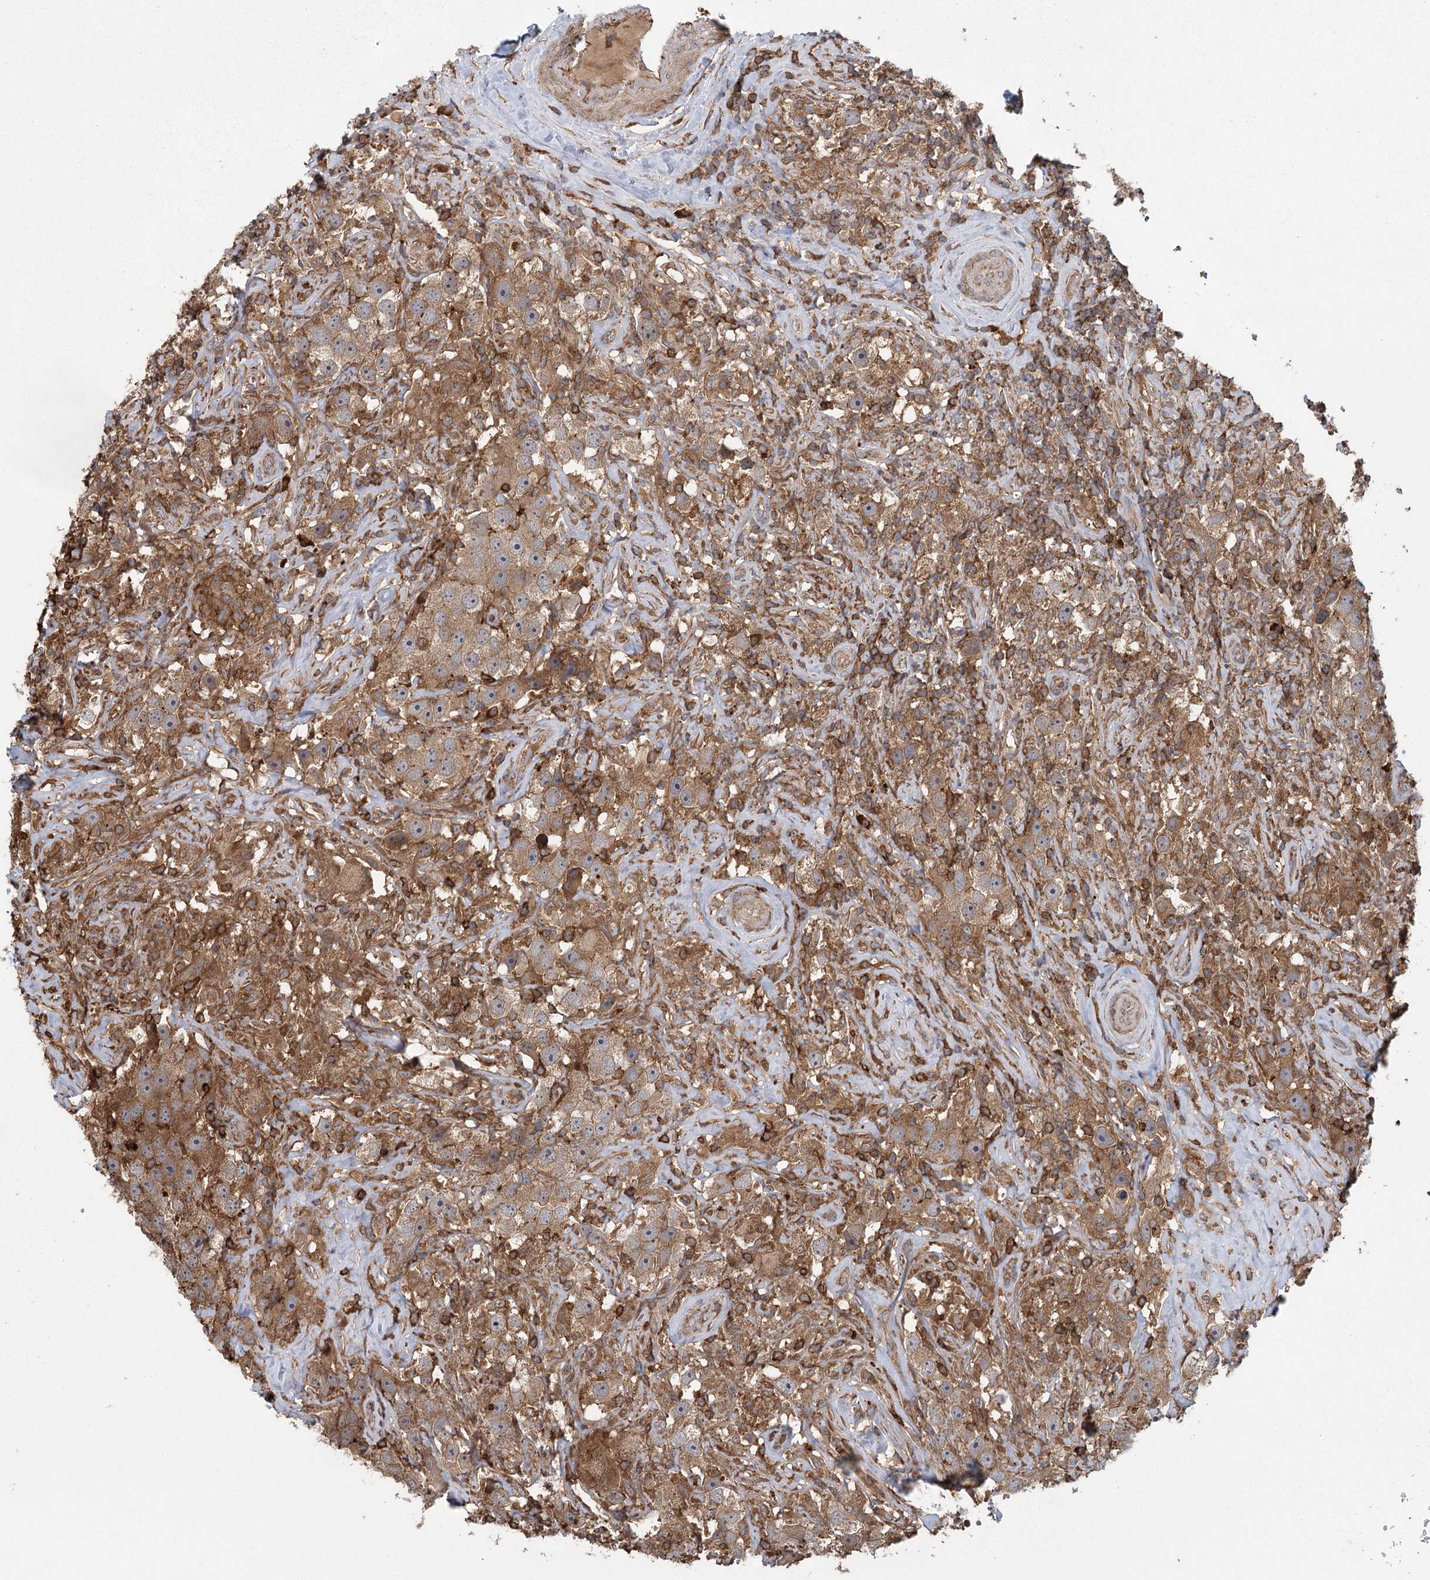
{"staining": {"intensity": "moderate", "quantity": ">75%", "location": "cytoplasmic/membranous"}, "tissue": "testis cancer", "cell_type": "Tumor cells", "image_type": "cancer", "snomed": [{"axis": "morphology", "description": "Seminoma, NOS"}, {"axis": "topography", "description": "Testis"}], "caption": "Testis seminoma was stained to show a protein in brown. There is medium levels of moderate cytoplasmic/membranous expression in approximately >75% of tumor cells.", "gene": "PLEKHA7", "patient": {"sex": "male", "age": 49}}